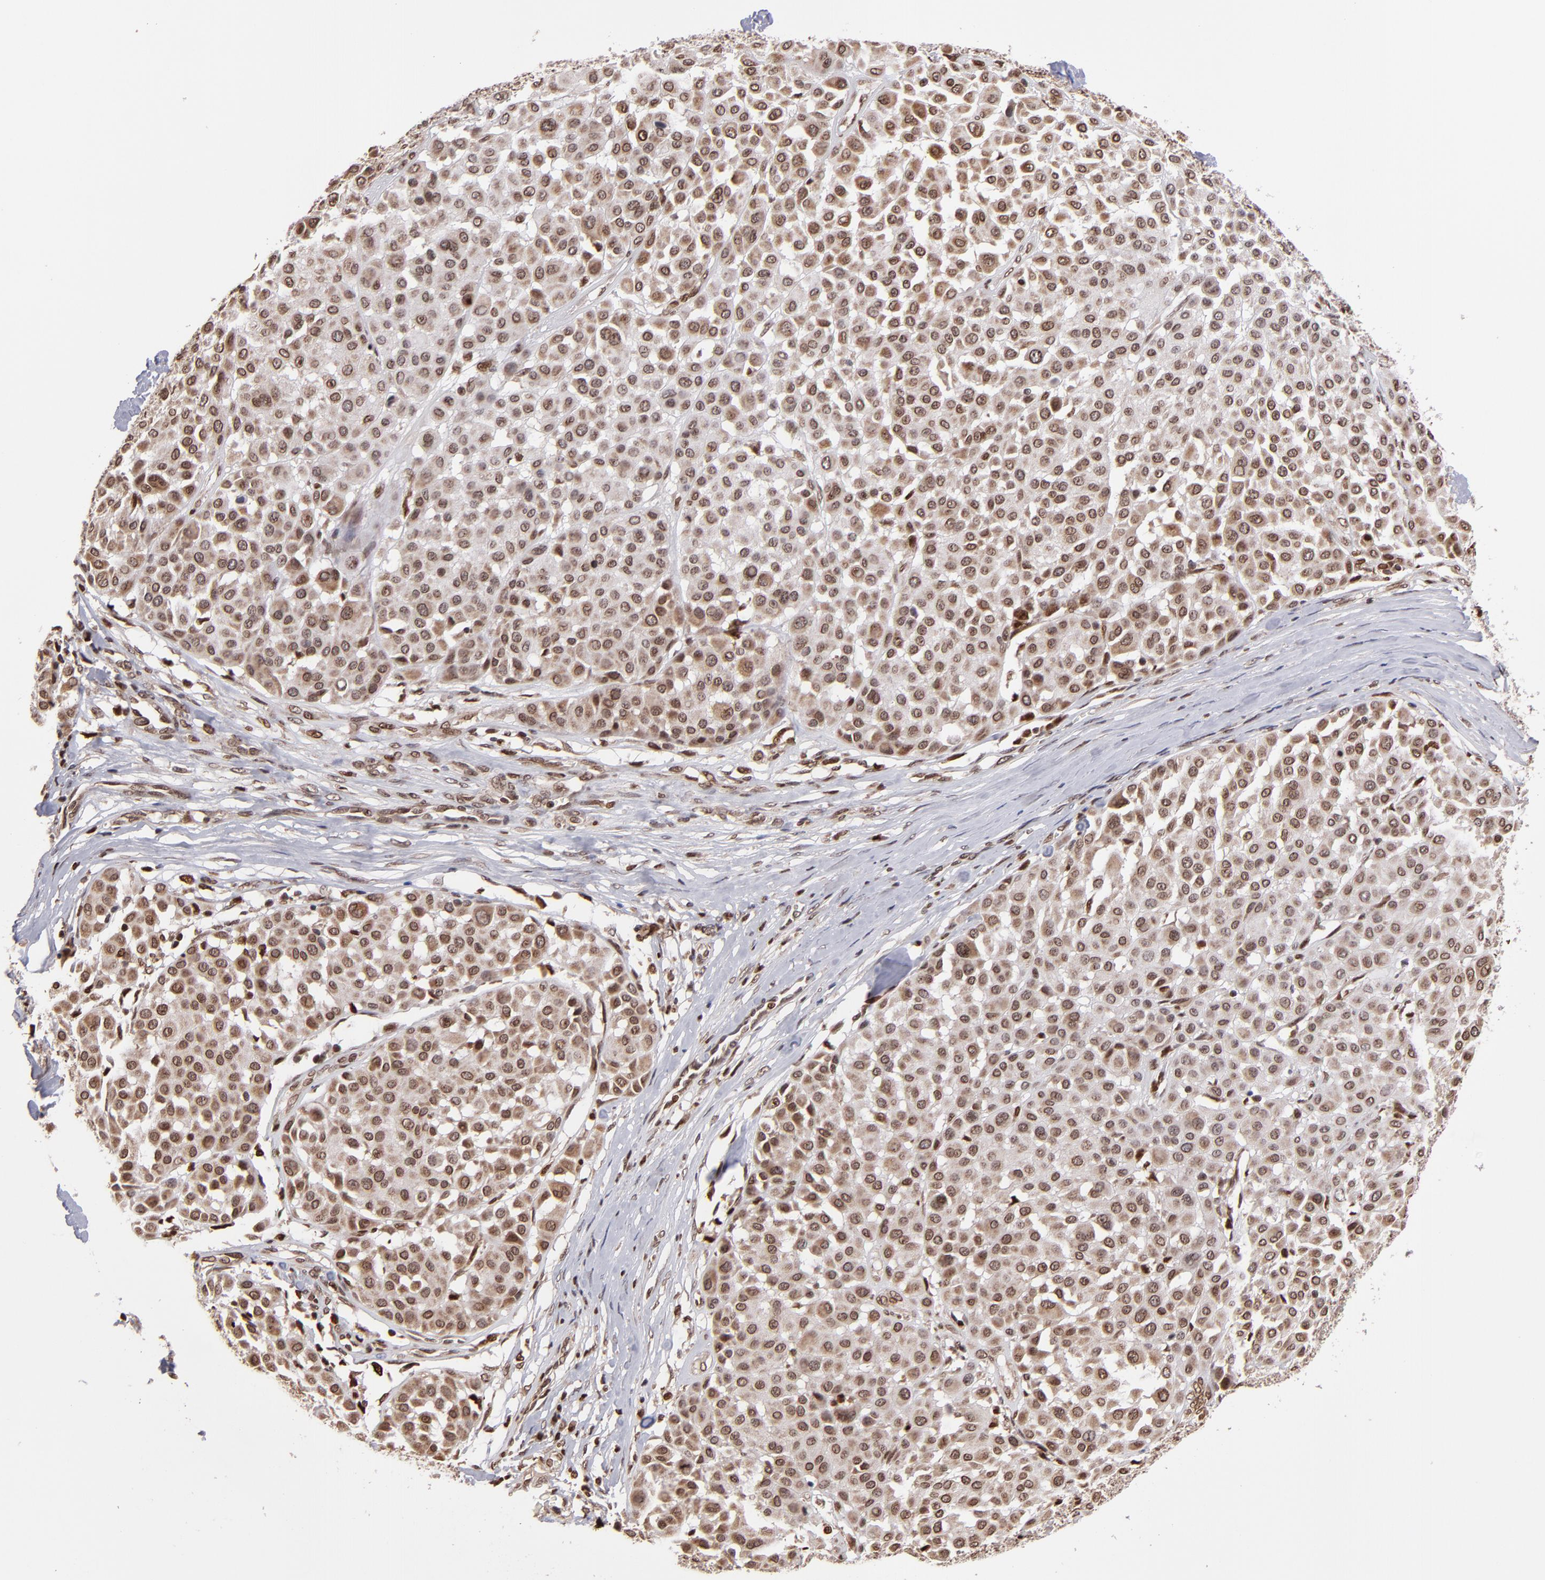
{"staining": {"intensity": "moderate", "quantity": ">75%", "location": "cytoplasmic/membranous,nuclear"}, "tissue": "melanoma", "cell_type": "Tumor cells", "image_type": "cancer", "snomed": [{"axis": "morphology", "description": "Malignant melanoma, Metastatic site"}, {"axis": "topography", "description": "Soft tissue"}], "caption": "Protein staining reveals moderate cytoplasmic/membranous and nuclear expression in approximately >75% of tumor cells in melanoma. (Brightfield microscopy of DAB IHC at high magnification).", "gene": "TOP1MT", "patient": {"sex": "male", "age": 41}}